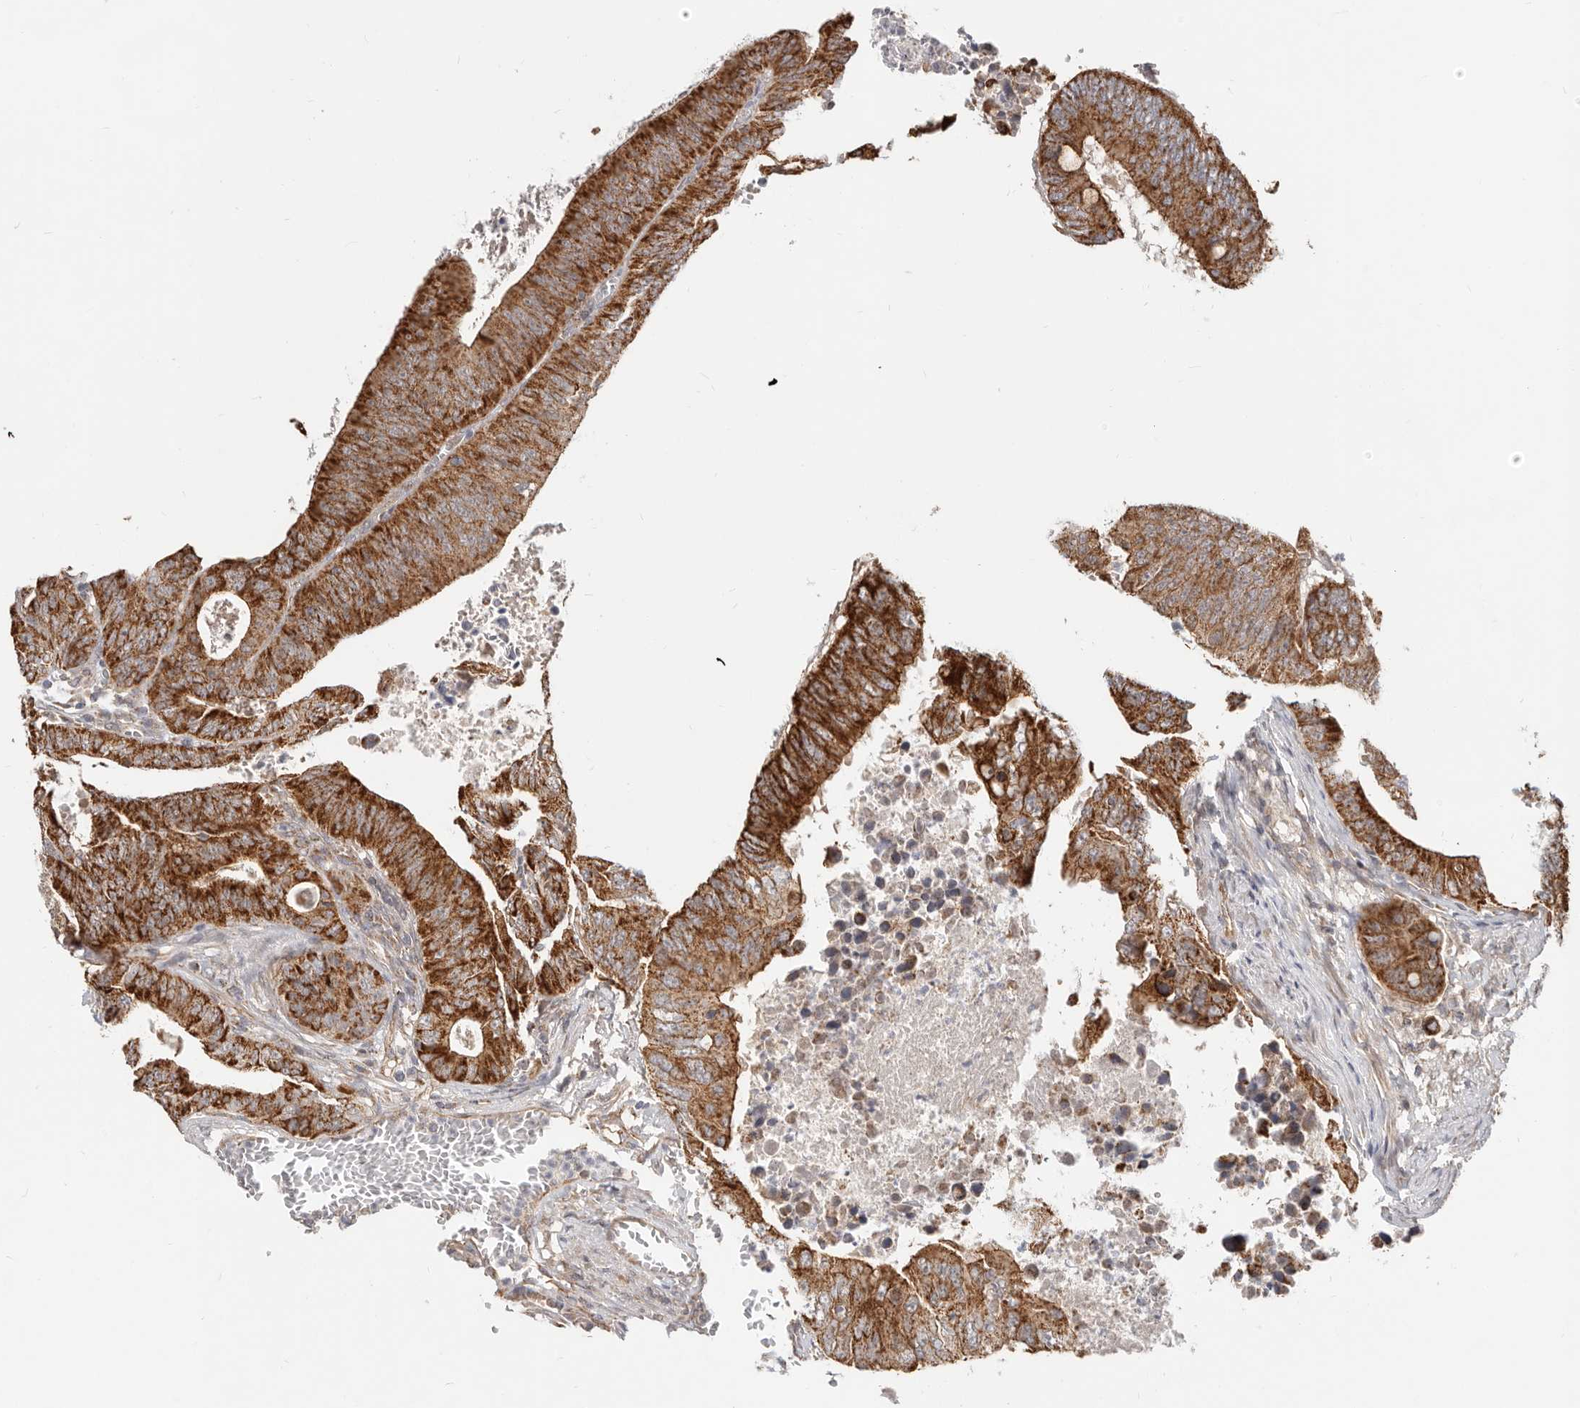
{"staining": {"intensity": "strong", "quantity": ">75%", "location": "cytoplasmic/membranous"}, "tissue": "colorectal cancer", "cell_type": "Tumor cells", "image_type": "cancer", "snomed": [{"axis": "morphology", "description": "Adenocarcinoma, NOS"}, {"axis": "topography", "description": "Colon"}], "caption": "Brown immunohistochemical staining in human colorectal adenocarcinoma reveals strong cytoplasmic/membranous staining in about >75% of tumor cells.", "gene": "USP49", "patient": {"sex": "male", "age": 87}}